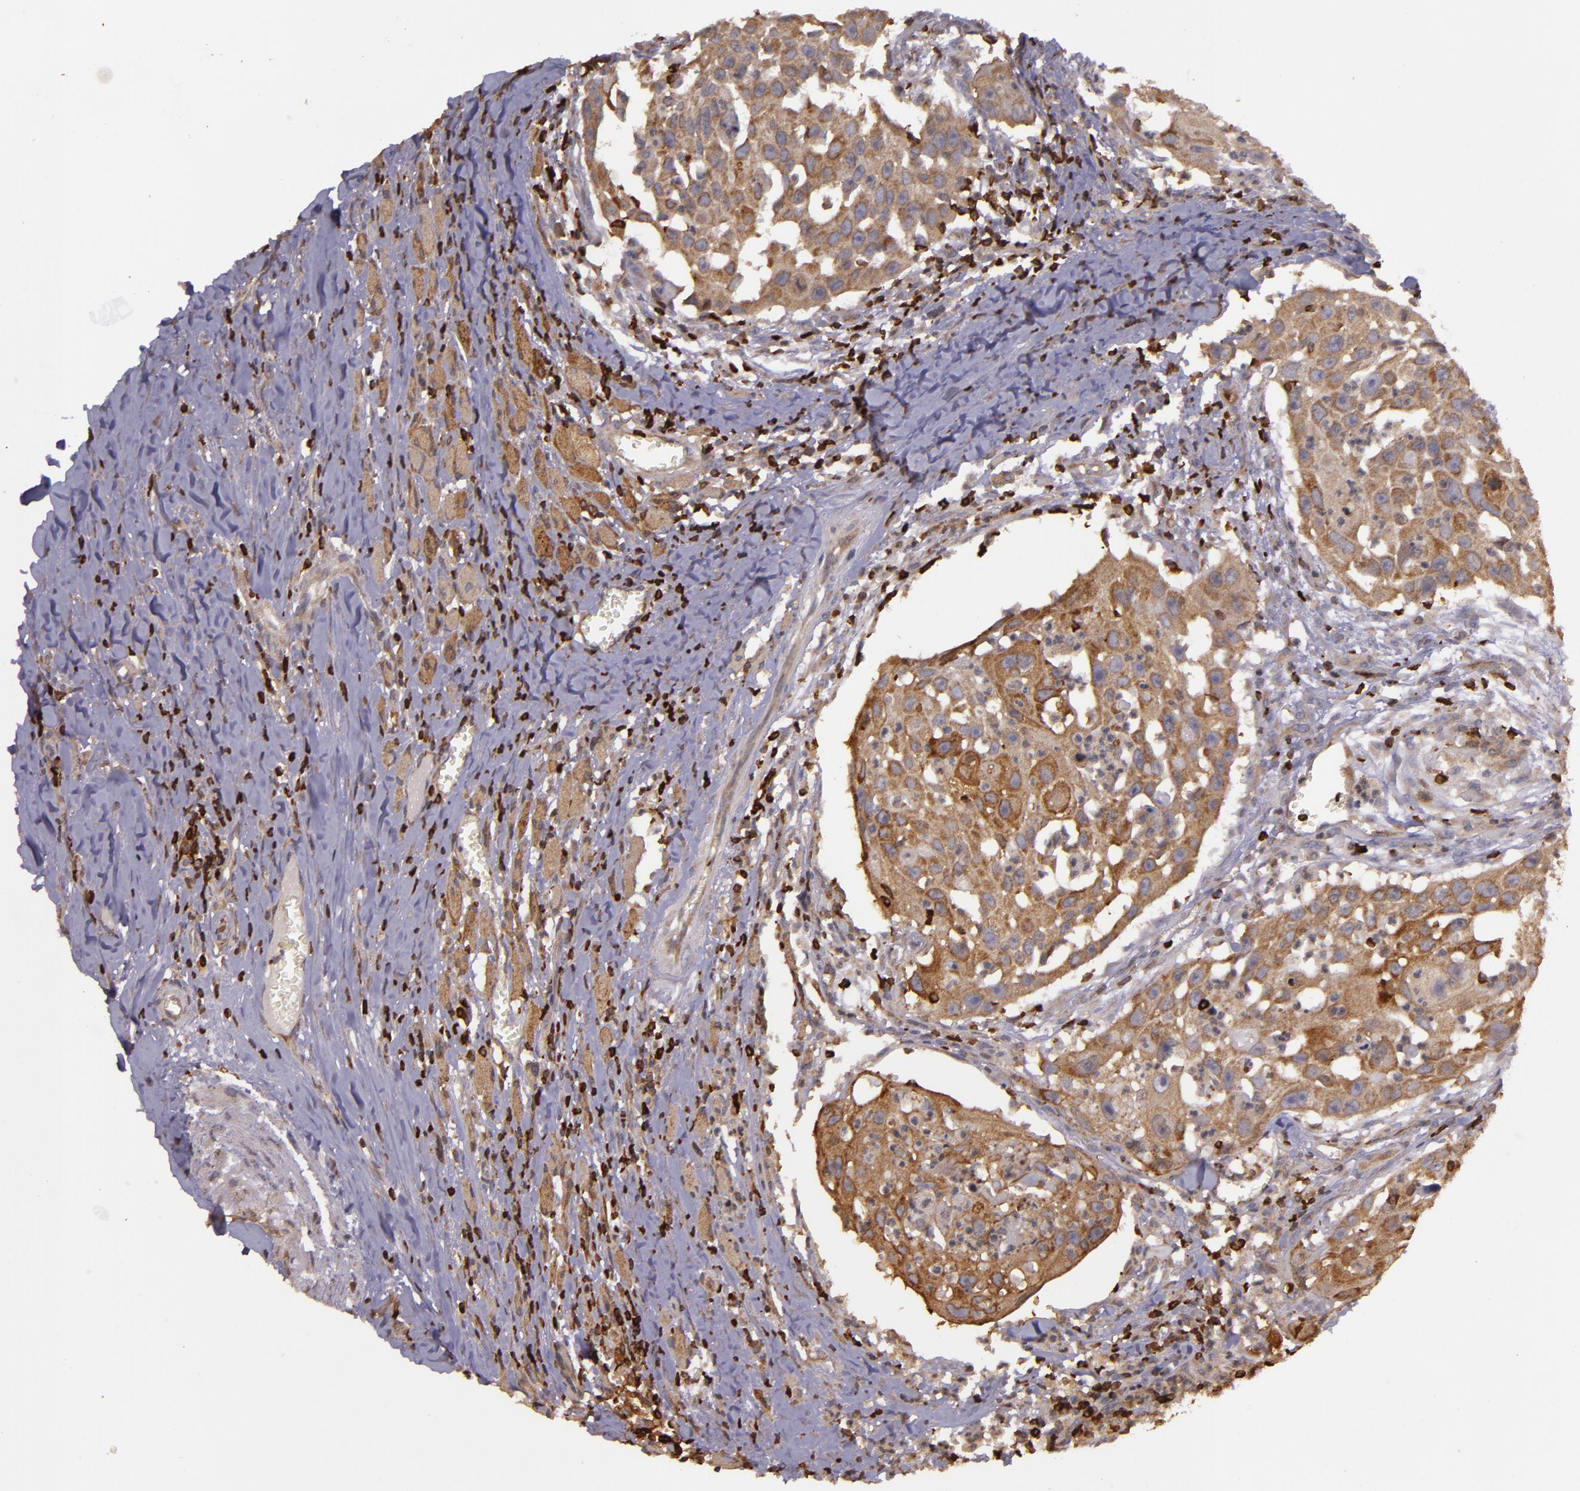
{"staining": {"intensity": "strong", "quantity": ">75%", "location": "cytoplasmic/membranous"}, "tissue": "head and neck cancer", "cell_type": "Tumor cells", "image_type": "cancer", "snomed": [{"axis": "morphology", "description": "Squamous cell carcinoma, NOS"}, {"axis": "topography", "description": "Head-Neck"}], "caption": "About >75% of tumor cells in head and neck cancer reveal strong cytoplasmic/membranous protein expression as visualized by brown immunohistochemical staining.", "gene": "SLC9A3R1", "patient": {"sex": "male", "age": 64}}